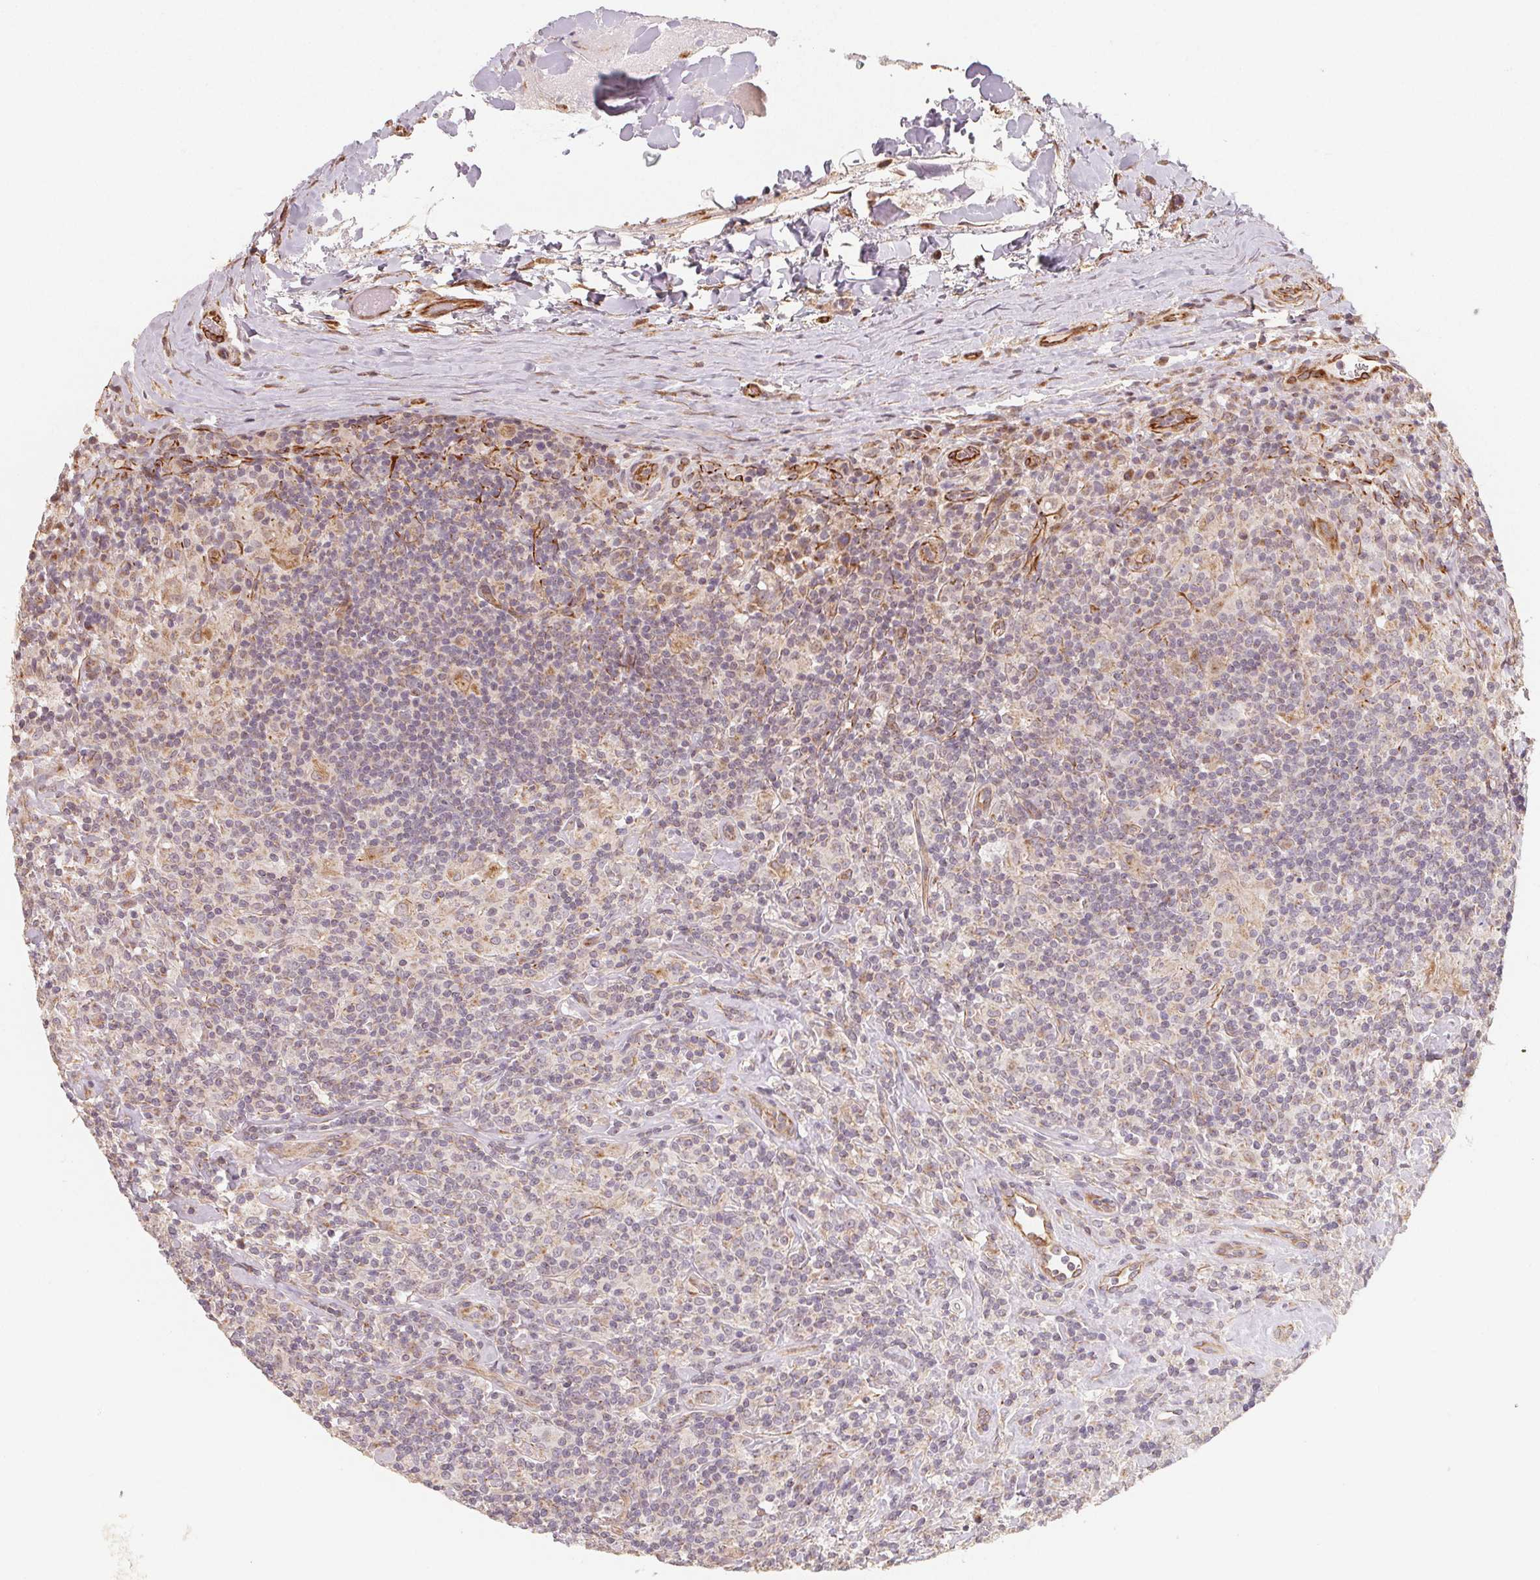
{"staining": {"intensity": "weak", "quantity": "25%-75%", "location": "cytoplasmic/membranous"}, "tissue": "lymphoma", "cell_type": "Tumor cells", "image_type": "cancer", "snomed": [{"axis": "morphology", "description": "Hodgkin's disease, NOS"}, {"axis": "morphology", "description": "Hodgkin's lymphoma, nodular sclerosis"}, {"axis": "topography", "description": "Lymph node"}], "caption": "Immunohistochemical staining of lymphoma exhibits low levels of weak cytoplasmic/membranous protein positivity in approximately 25%-75% of tumor cells.", "gene": "TSPAN12", "patient": {"sex": "female", "age": 10}}